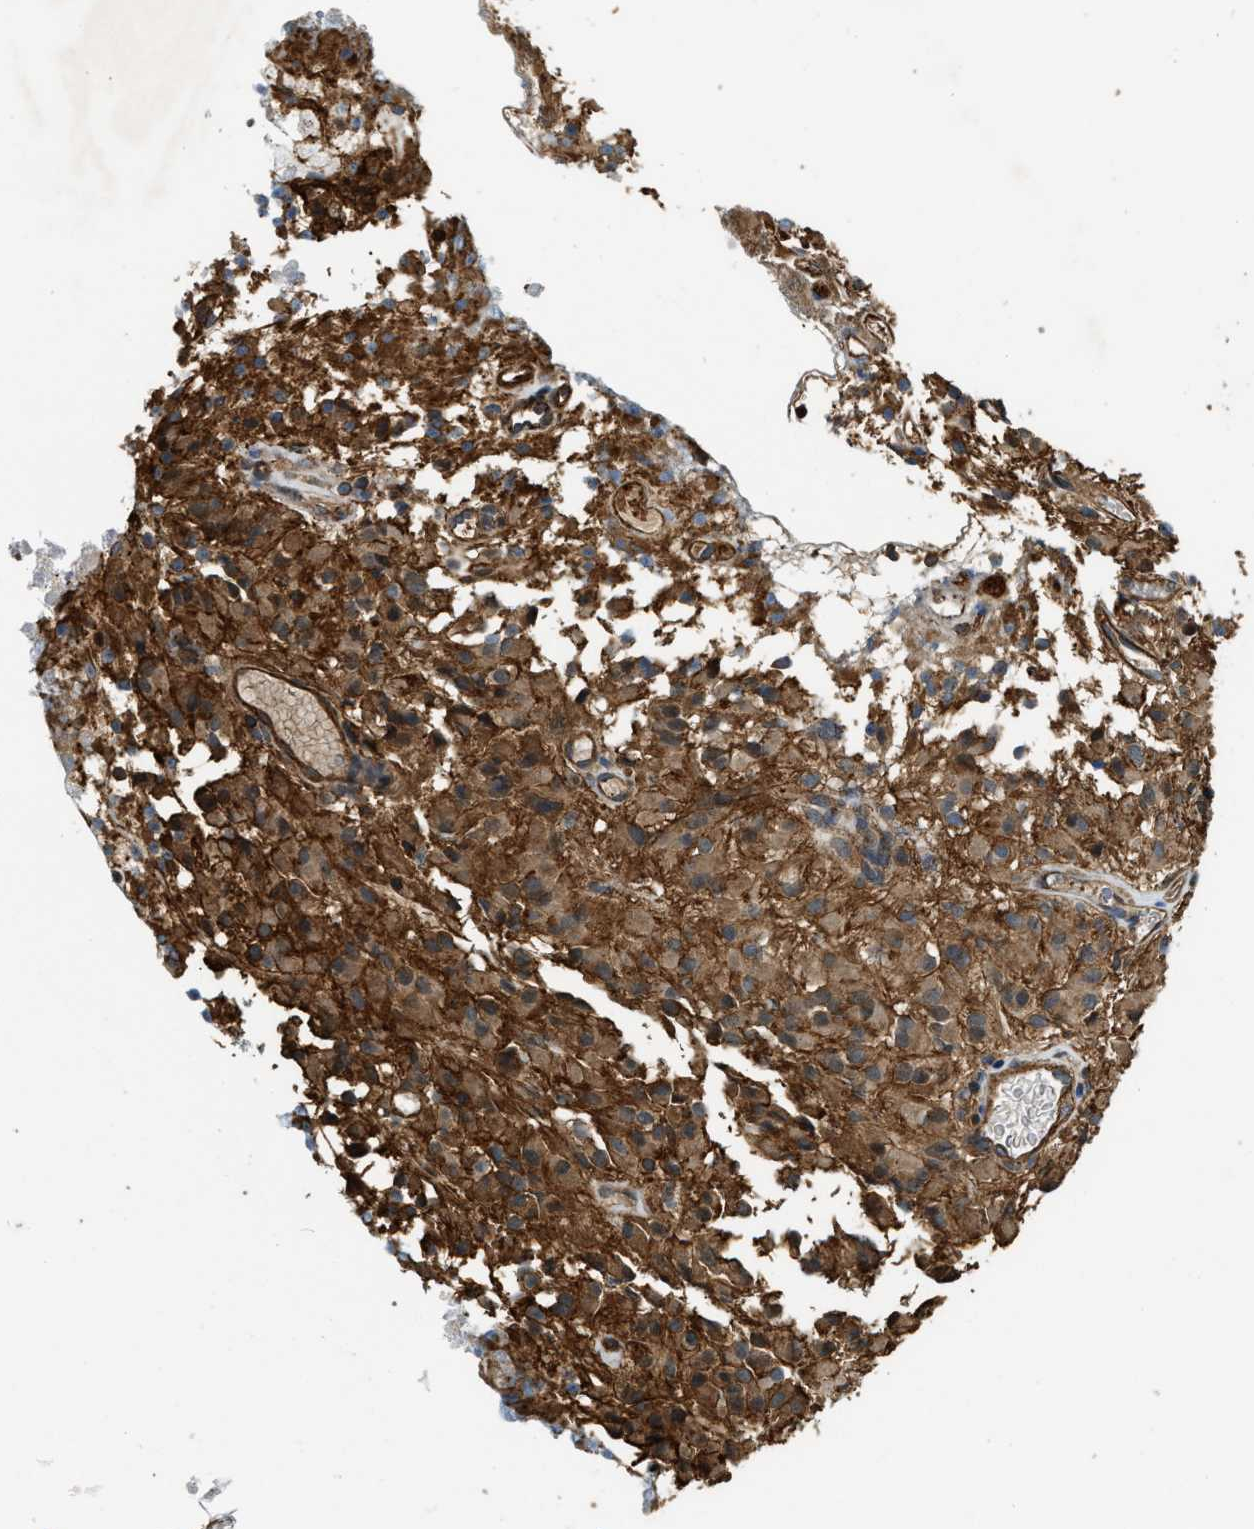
{"staining": {"intensity": "moderate", "quantity": ">75%", "location": "cytoplasmic/membranous"}, "tissue": "glioma", "cell_type": "Tumor cells", "image_type": "cancer", "snomed": [{"axis": "morphology", "description": "Glioma, malignant, High grade"}, {"axis": "topography", "description": "Brain"}], "caption": "Immunohistochemical staining of human glioma demonstrates moderate cytoplasmic/membranous protein staining in approximately >75% of tumor cells.", "gene": "YARS1", "patient": {"sex": "female", "age": 59}}